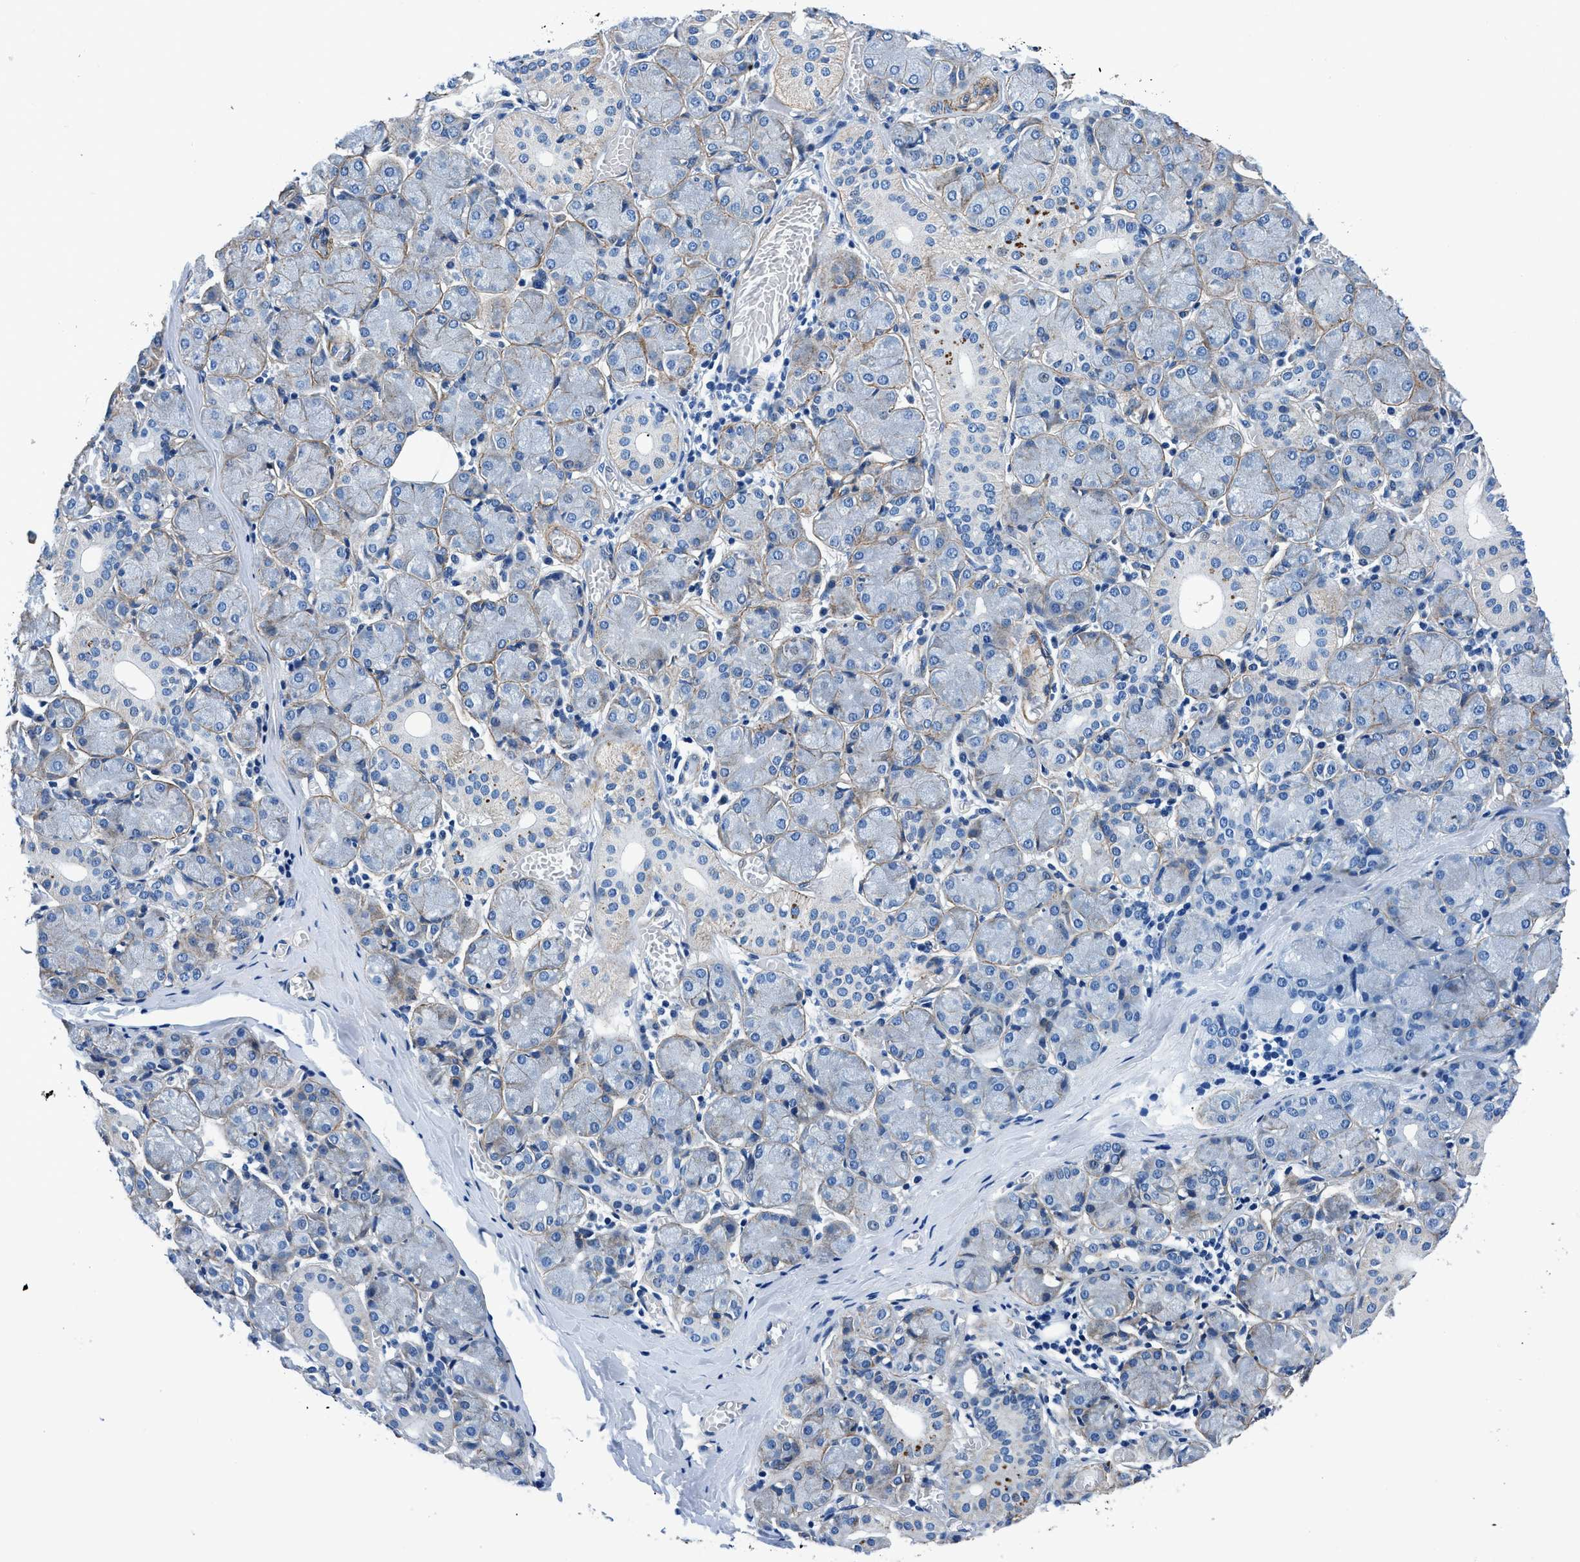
{"staining": {"intensity": "negative", "quantity": "none", "location": "none"}, "tissue": "salivary gland", "cell_type": "Glandular cells", "image_type": "normal", "snomed": [{"axis": "morphology", "description": "Normal tissue, NOS"}, {"axis": "topography", "description": "Salivary gland"}], "caption": "The photomicrograph exhibits no significant expression in glandular cells of salivary gland.", "gene": "DAG1", "patient": {"sex": "female", "age": 24}}